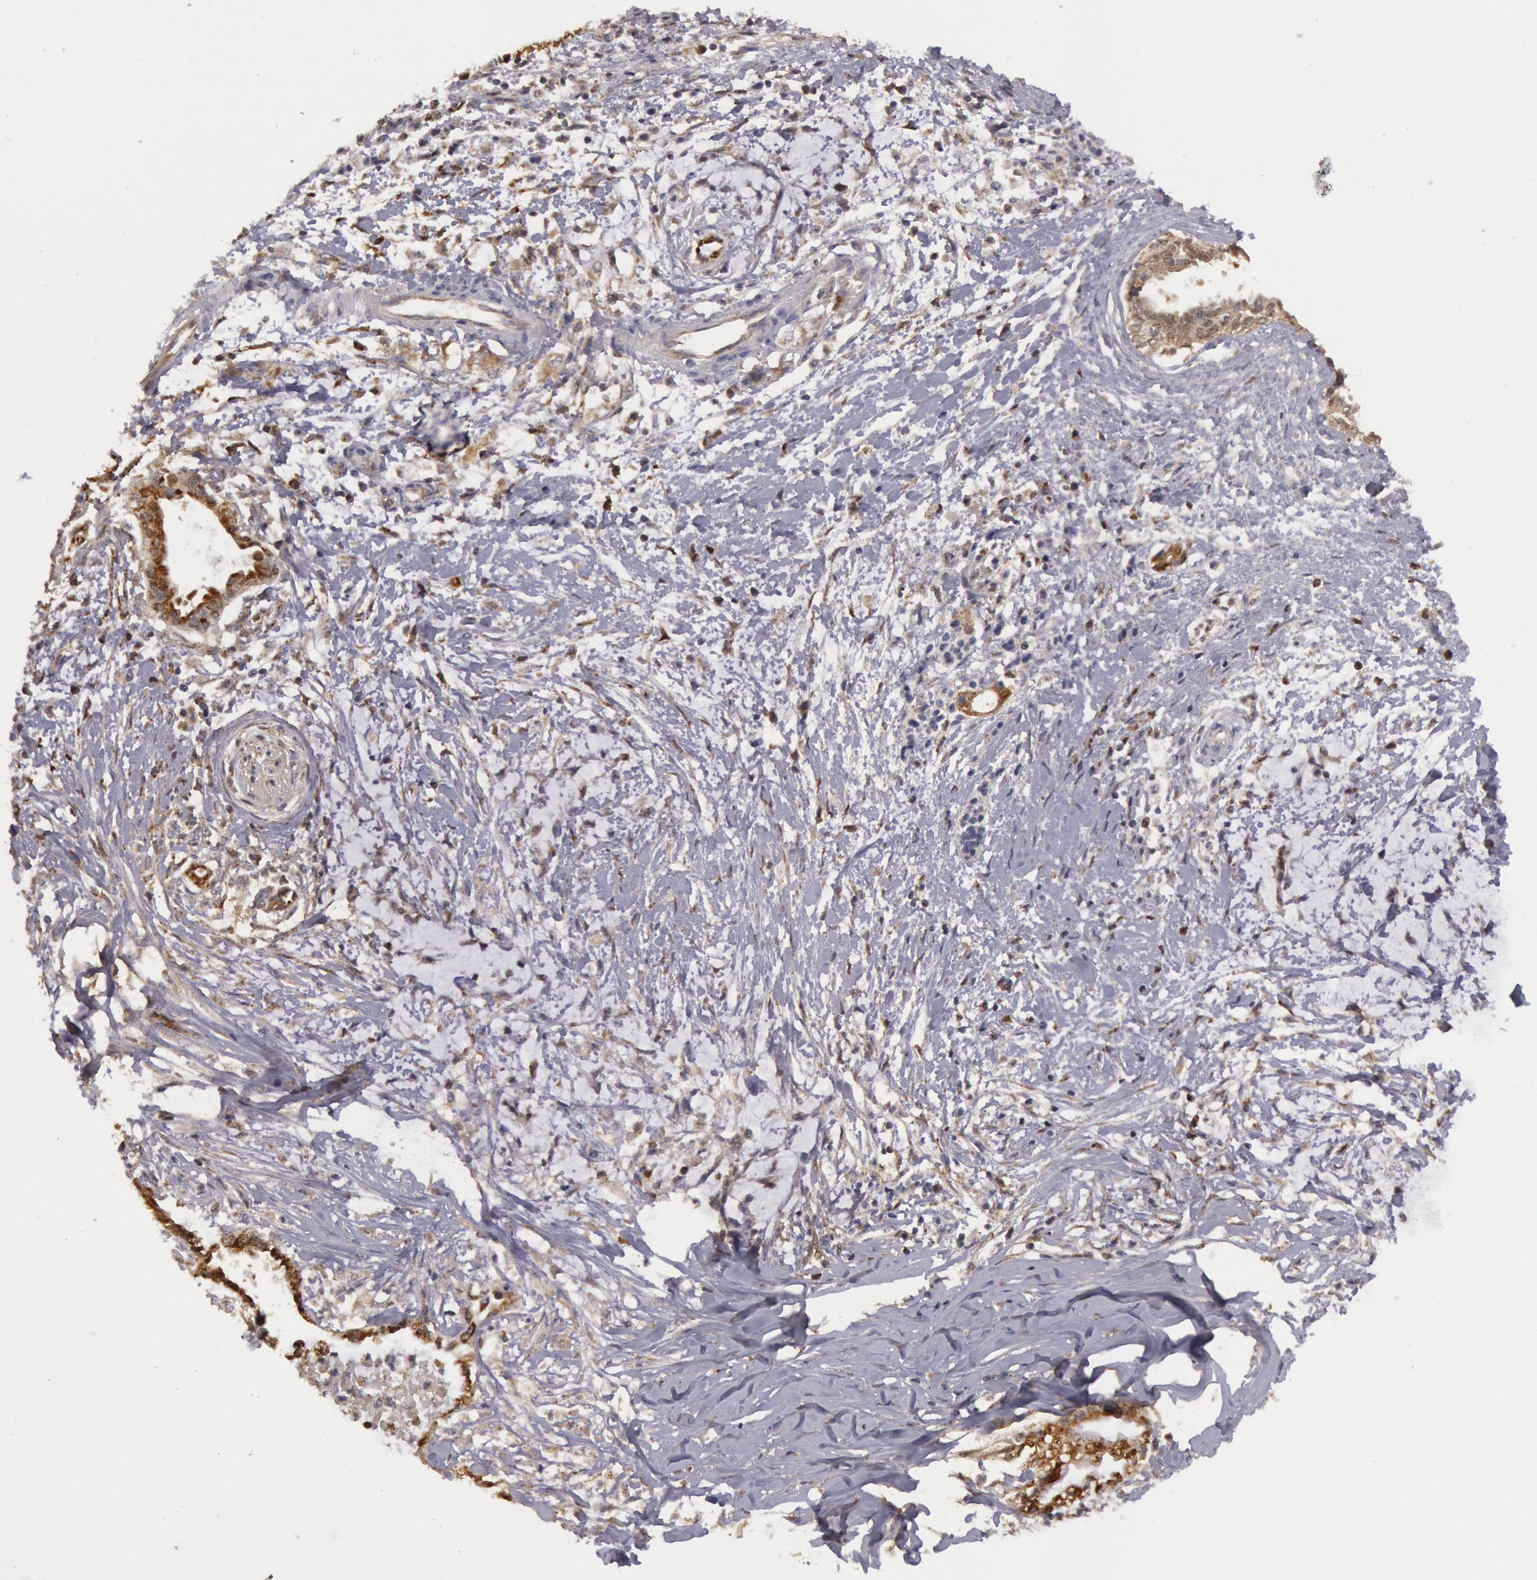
{"staining": {"intensity": "strong", "quantity": ">75%", "location": "cytoplasmic/membranous"}, "tissue": "pancreatic cancer", "cell_type": "Tumor cells", "image_type": "cancer", "snomed": [{"axis": "morphology", "description": "Adenocarcinoma, NOS"}, {"axis": "topography", "description": "Pancreas"}], "caption": "Tumor cells demonstrate strong cytoplasmic/membranous positivity in about >75% of cells in pancreatic adenocarcinoma. (DAB IHC, brown staining for protein, blue staining for nuclei).", "gene": "MPST", "patient": {"sex": "female", "age": 64}}